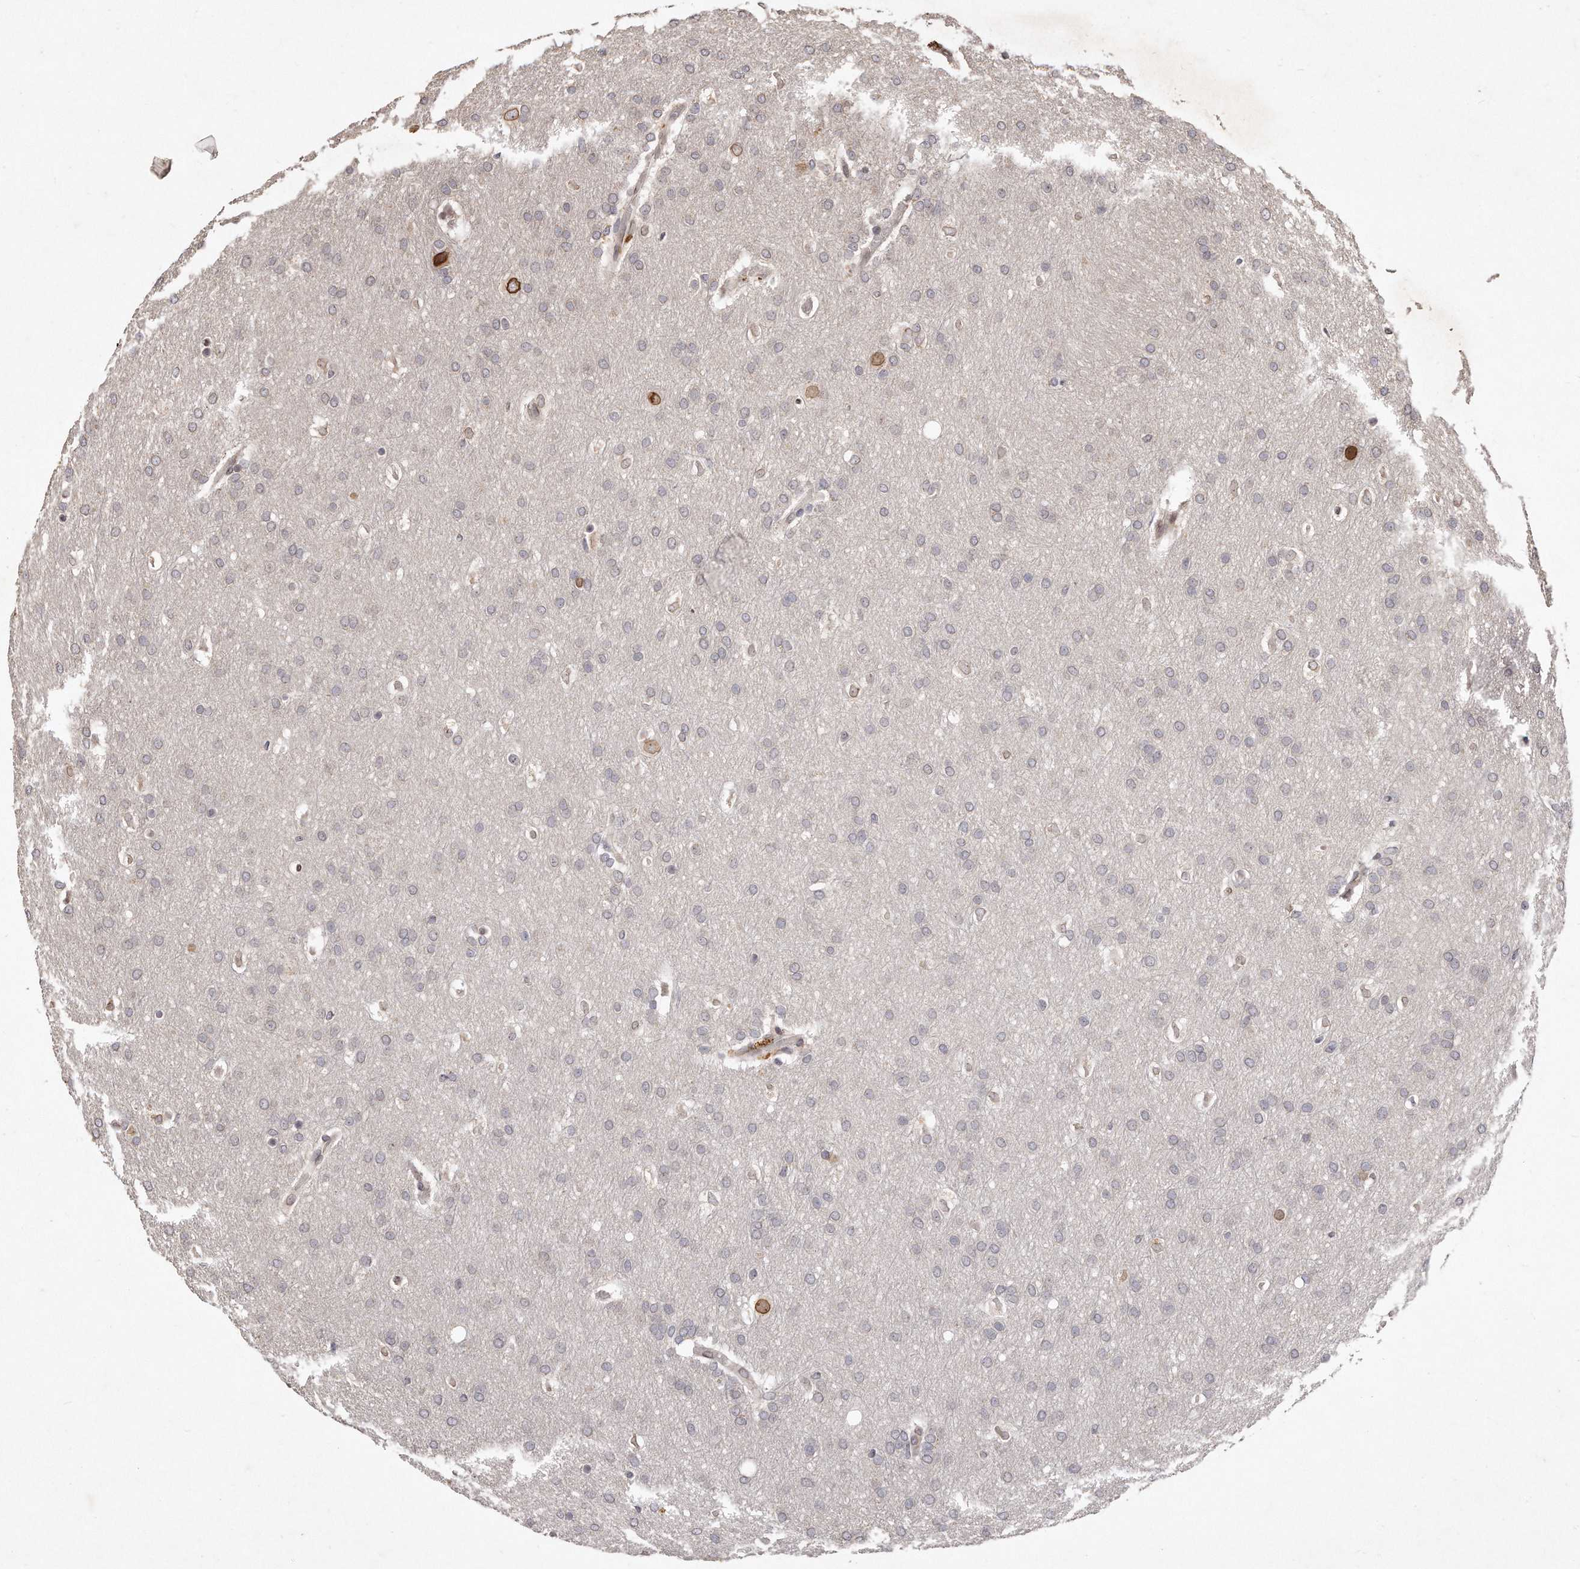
{"staining": {"intensity": "negative", "quantity": "none", "location": "none"}, "tissue": "glioma", "cell_type": "Tumor cells", "image_type": "cancer", "snomed": [{"axis": "morphology", "description": "Glioma, malignant, Low grade"}, {"axis": "topography", "description": "Brain"}], "caption": "Immunohistochemistry micrograph of neoplastic tissue: malignant glioma (low-grade) stained with DAB (3,3'-diaminobenzidine) reveals no significant protein positivity in tumor cells.", "gene": "HASPIN", "patient": {"sex": "female", "age": 37}}